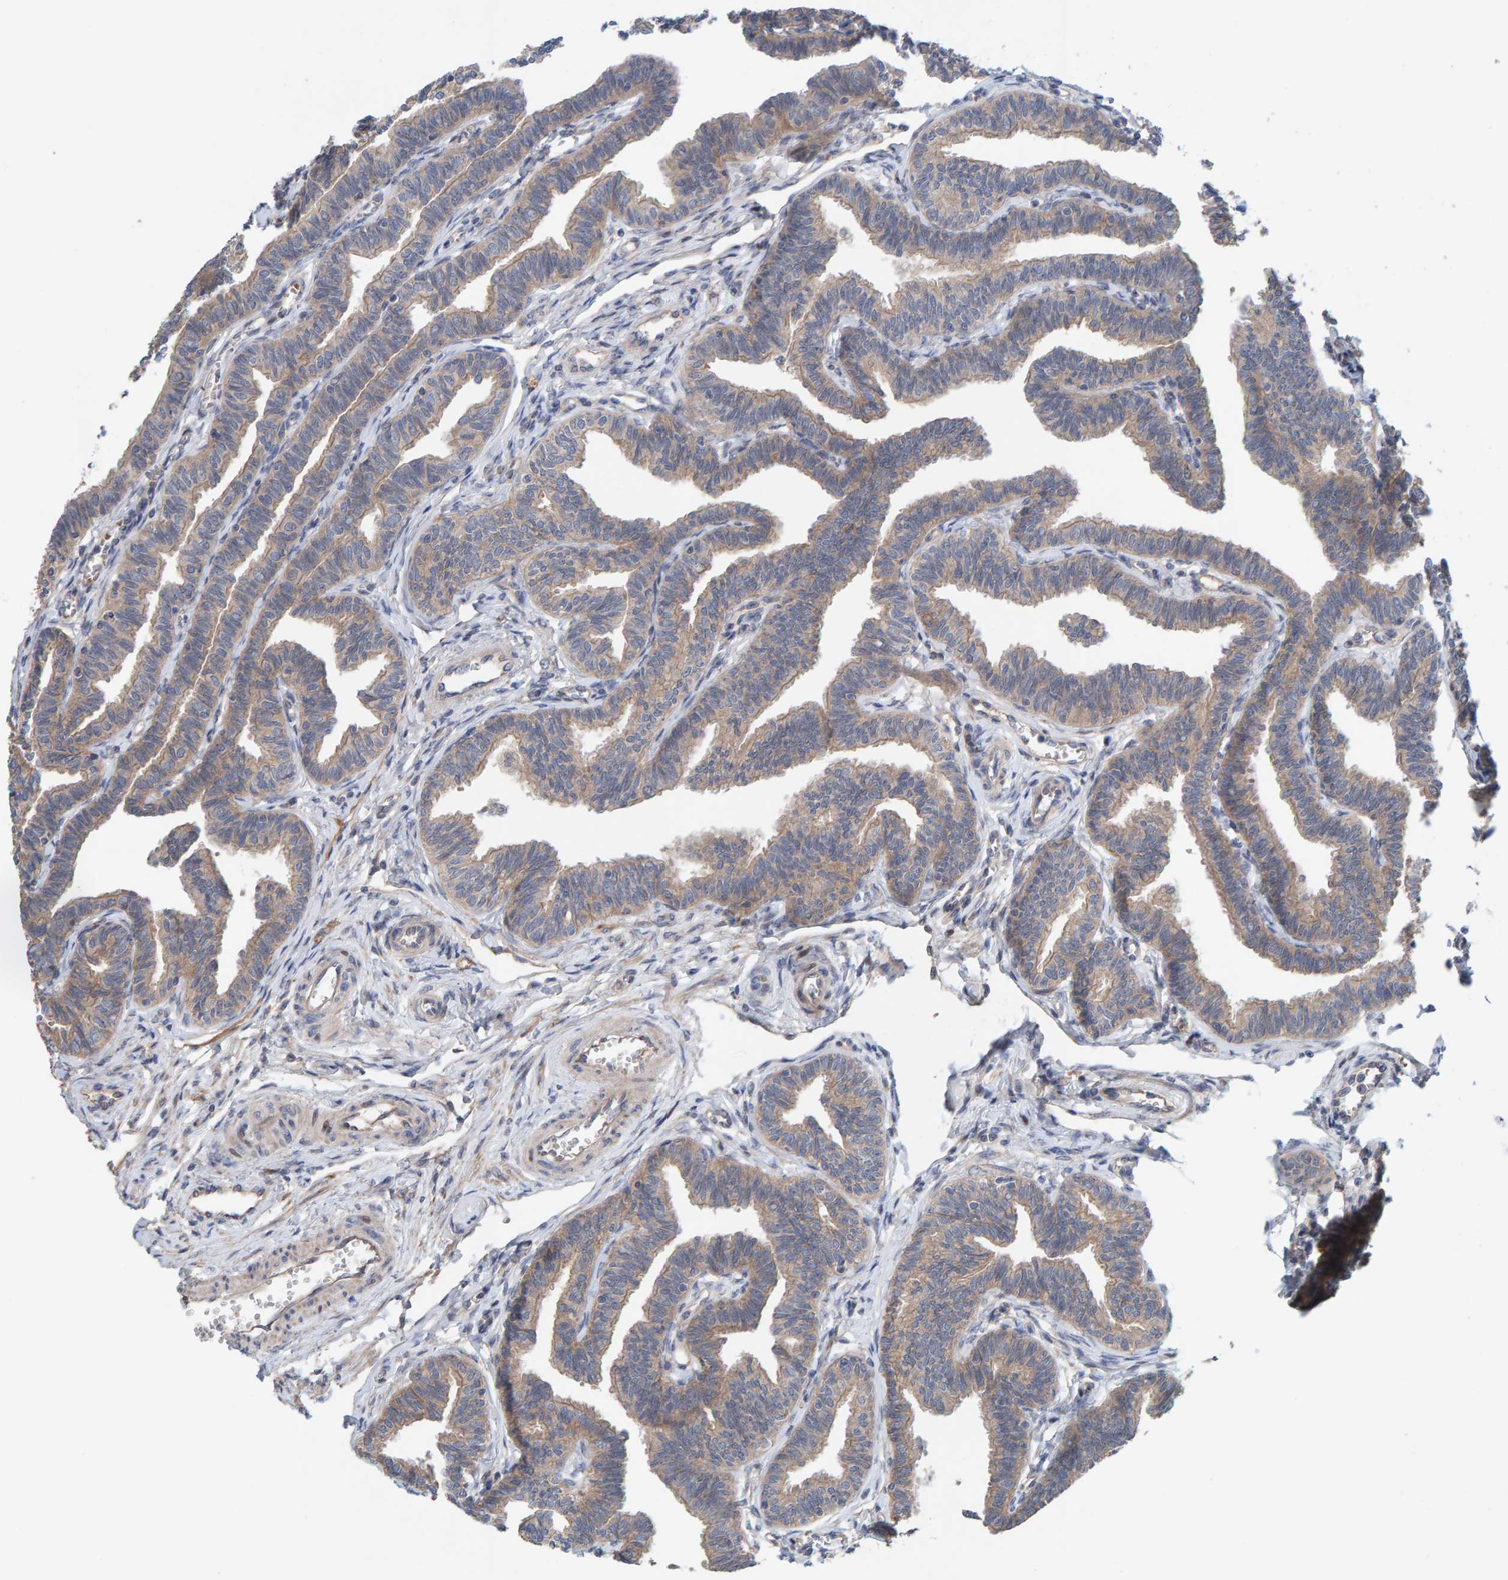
{"staining": {"intensity": "weak", "quantity": ">75%", "location": "cytoplasmic/membranous"}, "tissue": "fallopian tube", "cell_type": "Glandular cells", "image_type": "normal", "snomed": [{"axis": "morphology", "description": "Normal tissue, NOS"}, {"axis": "topography", "description": "Fallopian tube"}, {"axis": "topography", "description": "Ovary"}], "caption": "Immunohistochemical staining of normal human fallopian tube displays low levels of weak cytoplasmic/membranous positivity in about >75% of glandular cells.", "gene": "LRSAM1", "patient": {"sex": "female", "age": 23}}